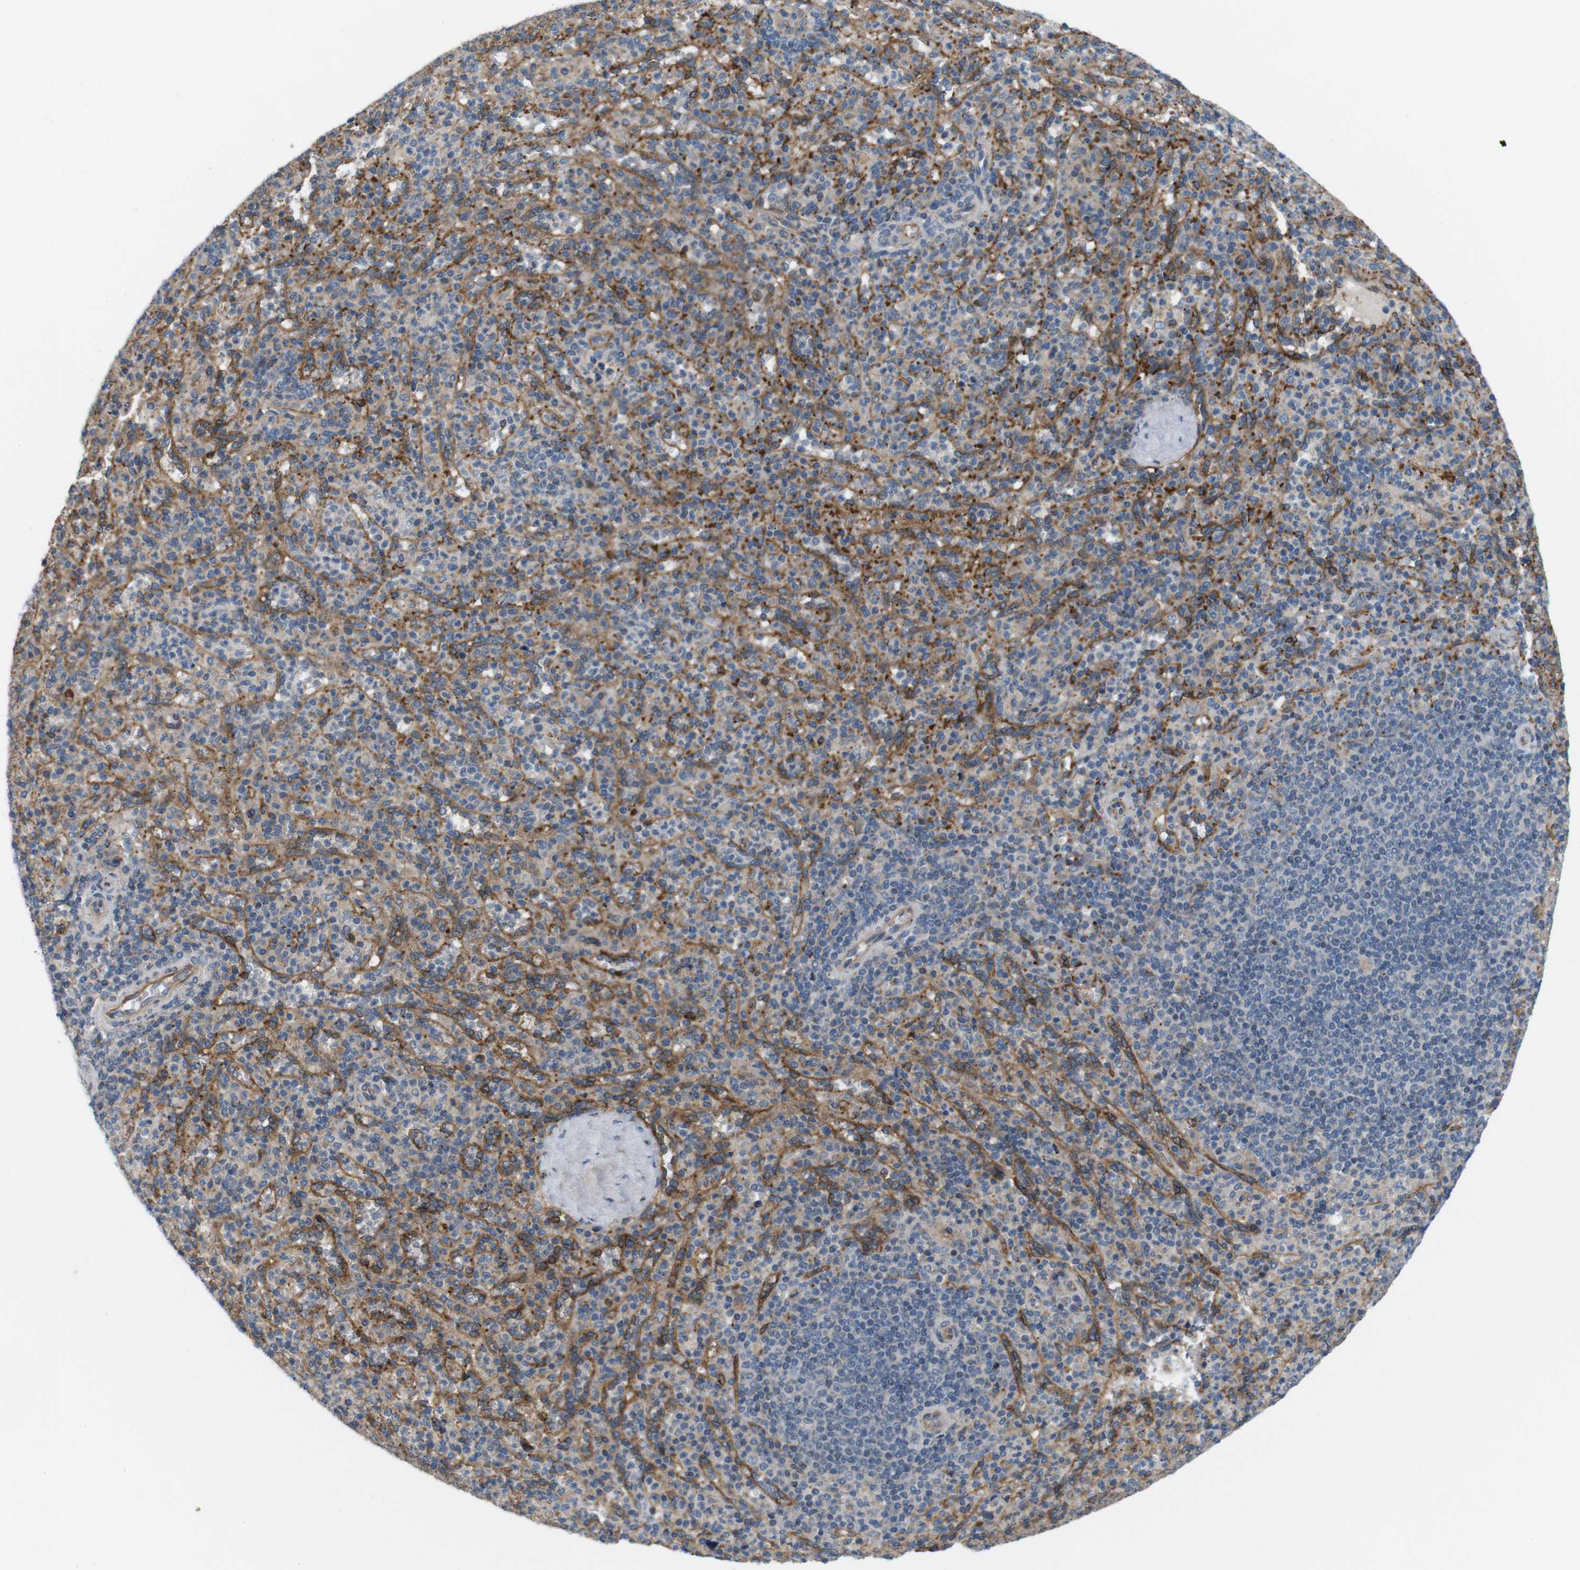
{"staining": {"intensity": "weak", "quantity": ">75%", "location": "cytoplasmic/membranous"}, "tissue": "spleen", "cell_type": "Cells in red pulp", "image_type": "normal", "snomed": [{"axis": "morphology", "description": "Normal tissue, NOS"}, {"axis": "topography", "description": "Spleen"}], "caption": "Protein staining demonstrates weak cytoplasmic/membranous staining in approximately >75% of cells in red pulp in normal spleen.", "gene": "BVES", "patient": {"sex": "male", "age": 36}}